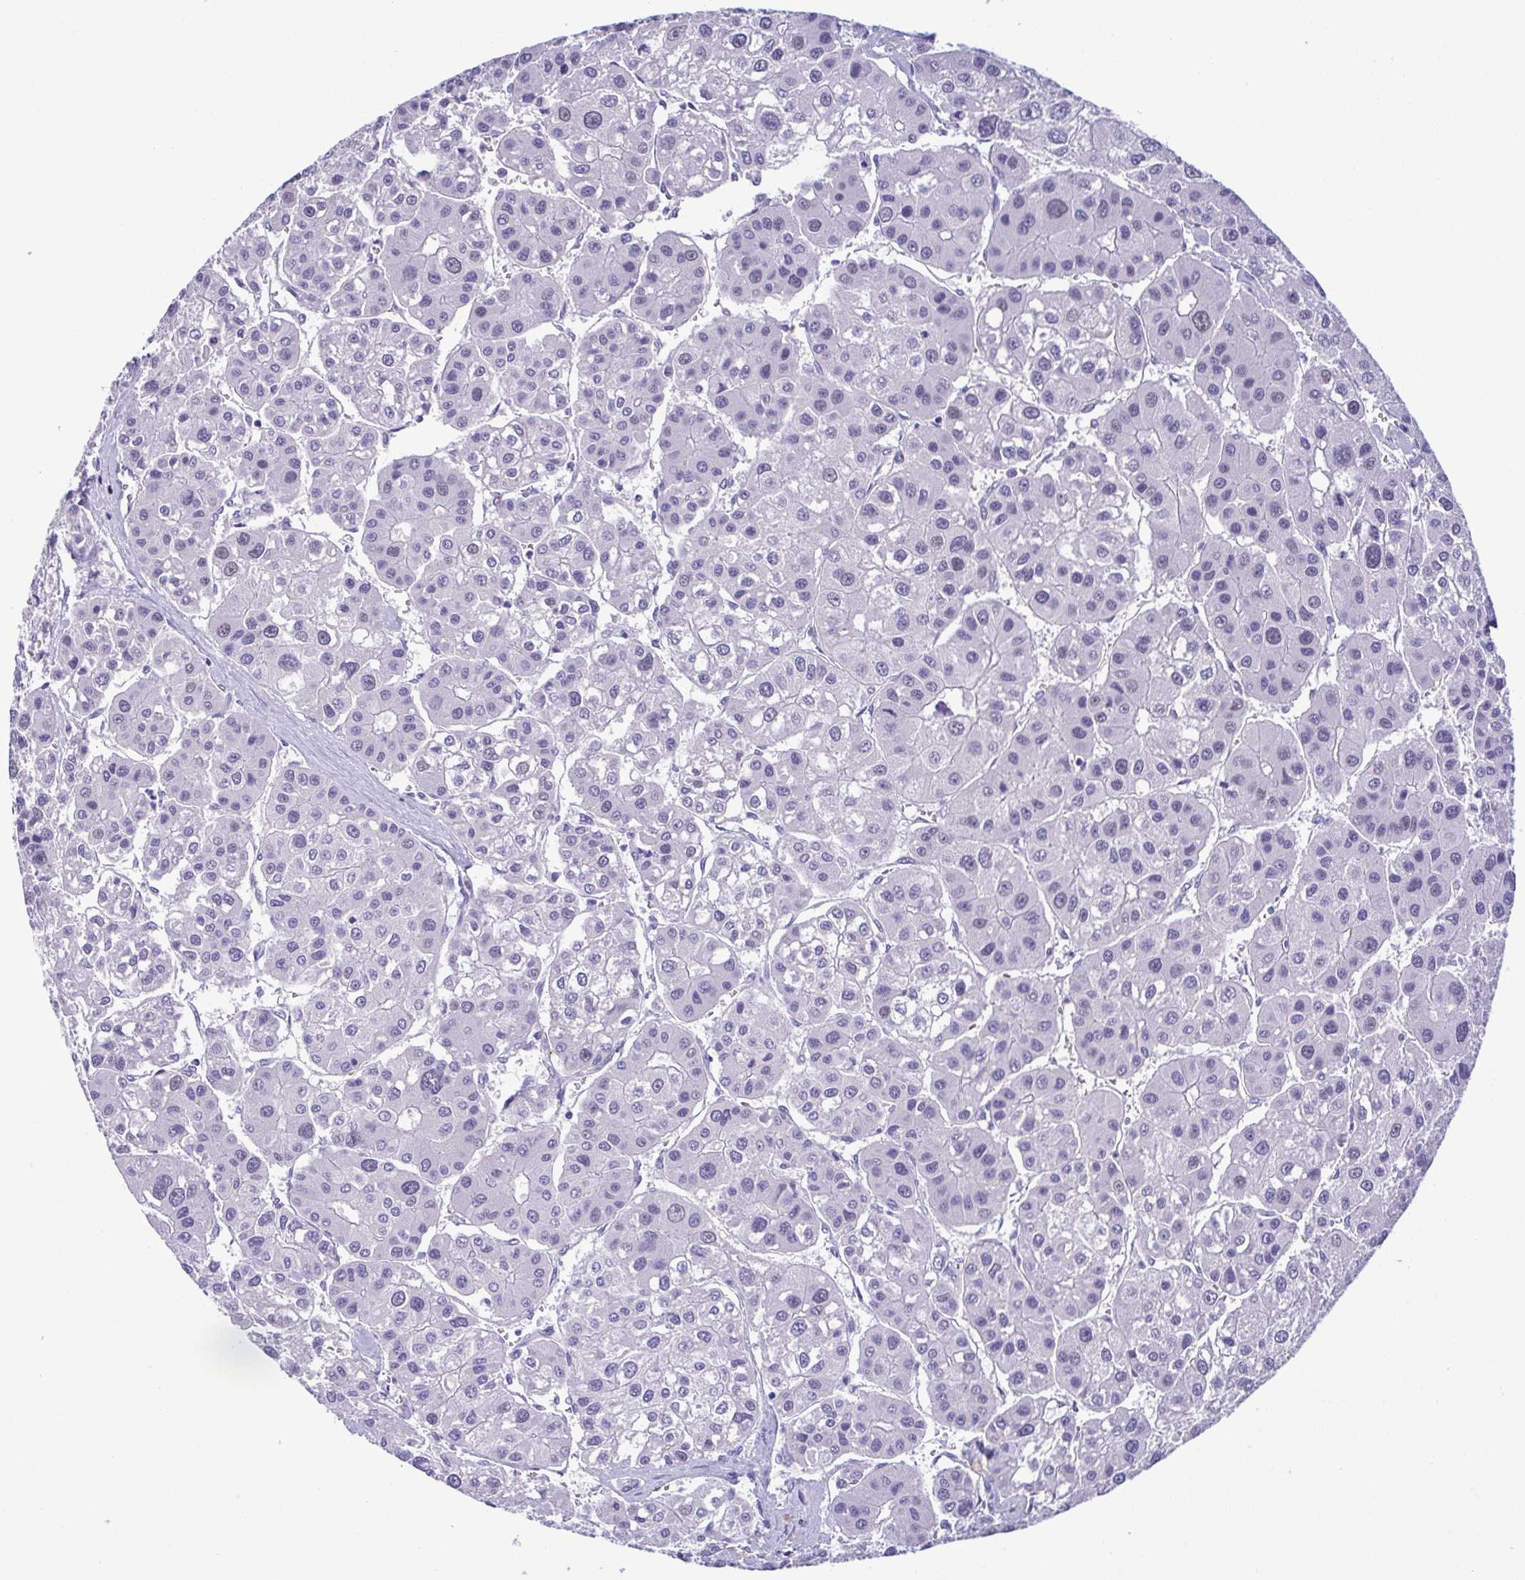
{"staining": {"intensity": "negative", "quantity": "none", "location": "none"}, "tissue": "liver cancer", "cell_type": "Tumor cells", "image_type": "cancer", "snomed": [{"axis": "morphology", "description": "Carcinoma, Hepatocellular, NOS"}, {"axis": "topography", "description": "Liver"}], "caption": "Immunohistochemistry (IHC) photomicrograph of neoplastic tissue: human liver cancer (hepatocellular carcinoma) stained with DAB (3,3'-diaminobenzidine) reveals no significant protein expression in tumor cells.", "gene": "TIPIN", "patient": {"sex": "male", "age": 73}}